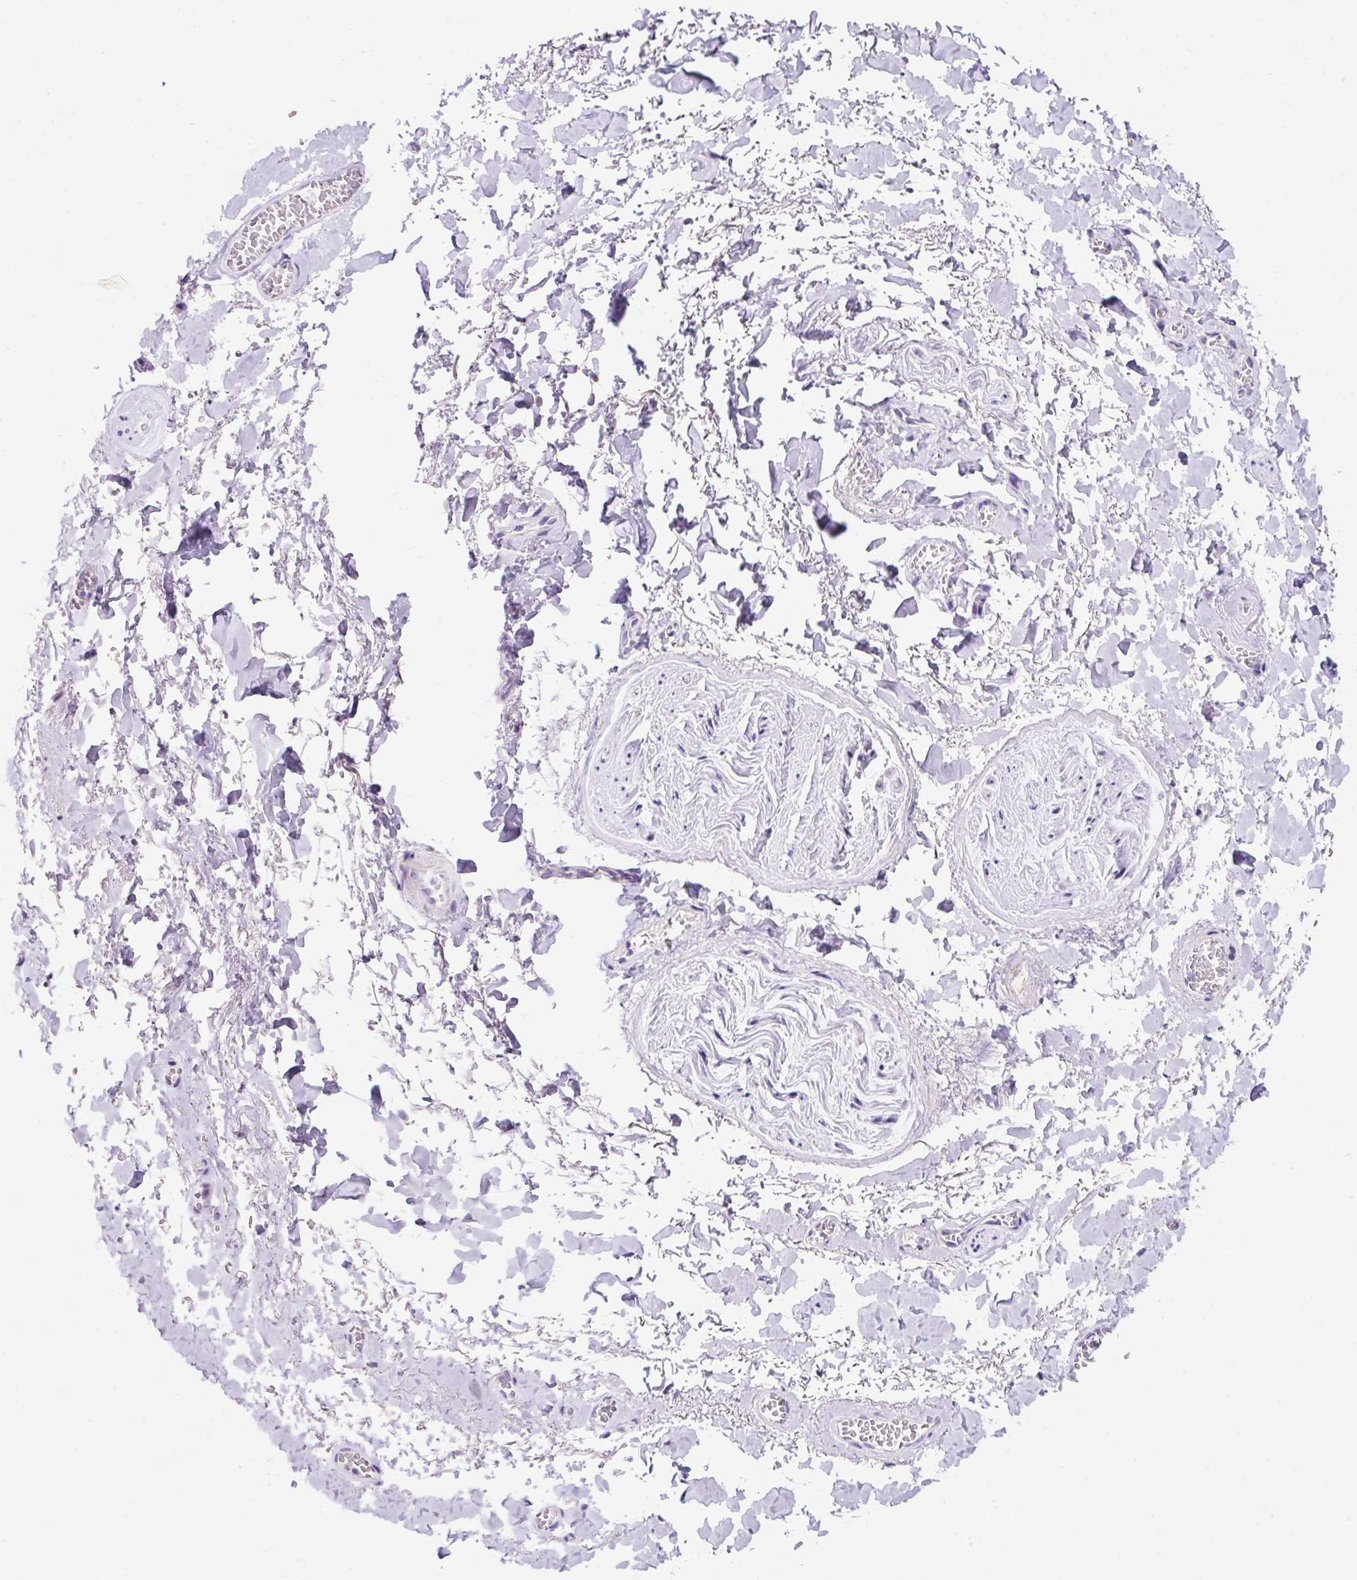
{"staining": {"intensity": "negative", "quantity": "none", "location": "none"}, "tissue": "adipose tissue", "cell_type": "Adipocytes", "image_type": "normal", "snomed": [{"axis": "morphology", "description": "Normal tissue, NOS"}, {"axis": "topography", "description": "Vulva"}, {"axis": "topography", "description": "Vagina"}, {"axis": "topography", "description": "Peripheral nerve tissue"}], "caption": "This is a photomicrograph of immunohistochemistry staining of benign adipose tissue, which shows no expression in adipocytes.", "gene": "PLPP2", "patient": {"sex": "female", "age": 66}}